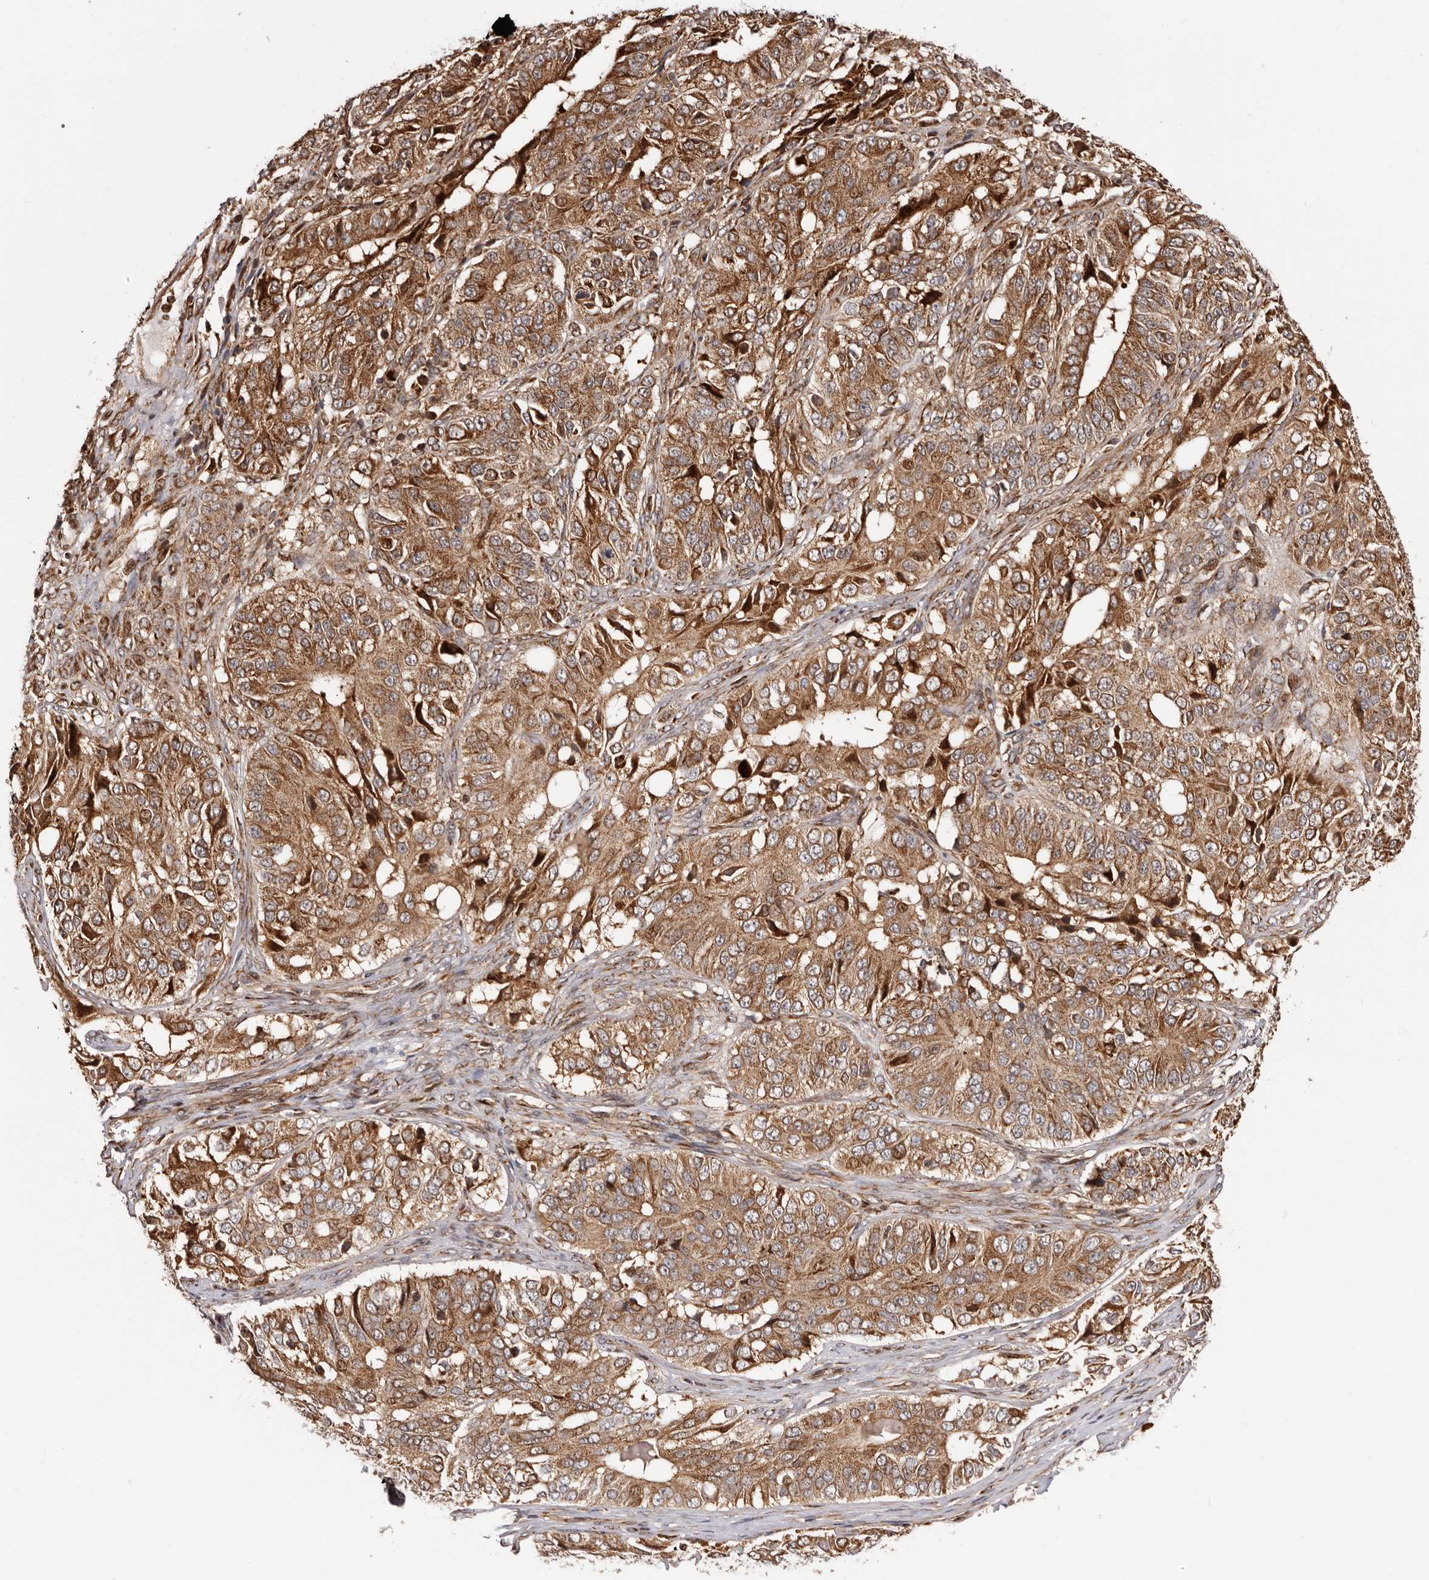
{"staining": {"intensity": "strong", "quantity": ">75%", "location": "cytoplasmic/membranous"}, "tissue": "ovarian cancer", "cell_type": "Tumor cells", "image_type": "cancer", "snomed": [{"axis": "morphology", "description": "Carcinoma, endometroid"}, {"axis": "topography", "description": "Ovary"}], "caption": "Immunohistochemical staining of human ovarian cancer (endometroid carcinoma) reveals high levels of strong cytoplasmic/membranous positivity in about >75% of tumor cells.", "gene": "GPR27", "patient": {"sex": "female", "age": 51}}